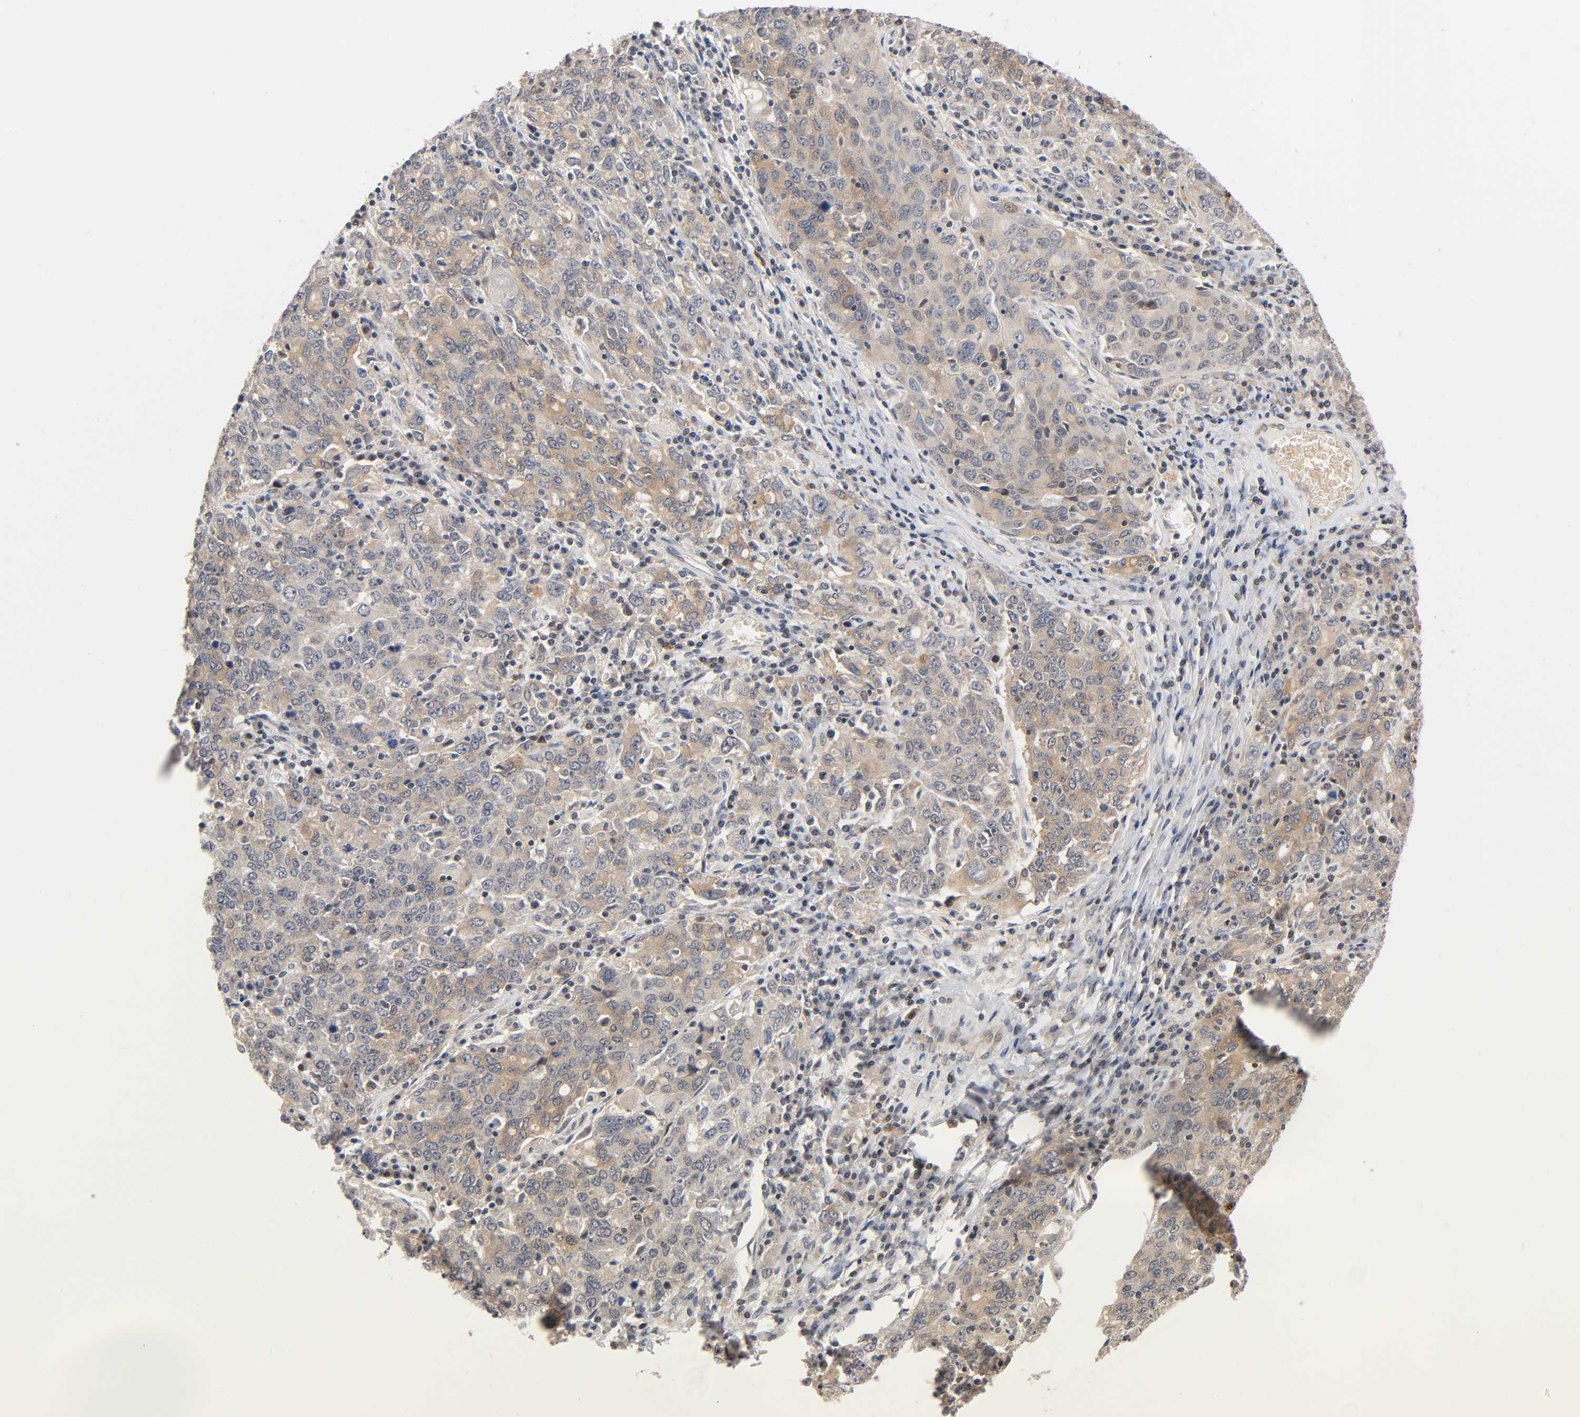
{"staining": {"intensity": "weak", "quantity": ">75%", "location": "cytoplasmic/membranous"}, "tissue": "ovarian cancer", "cell_type": "Tumor cells", "image_type": "cancer", "snomed": [{"axis": "morphology", "description": "Carcinoma, endometroid"}, {"axis": "topography", "description": "Ovary"}], "caption": "IHC staining of ovarian cancer, which demonstrates low levels of weak cytoplasmic/membranous expression in approximately >75% of tumor cells indicating weak cytoplasmic/membranous protein expression. The staining was performed using DAB (3,3'-diaminobenzidine) (brown) for protein detection and nuclei were counterstained in hematoxylin (blue).", "gene": "PRKAB1", "patient": {"sex": "female", "age": 62}}